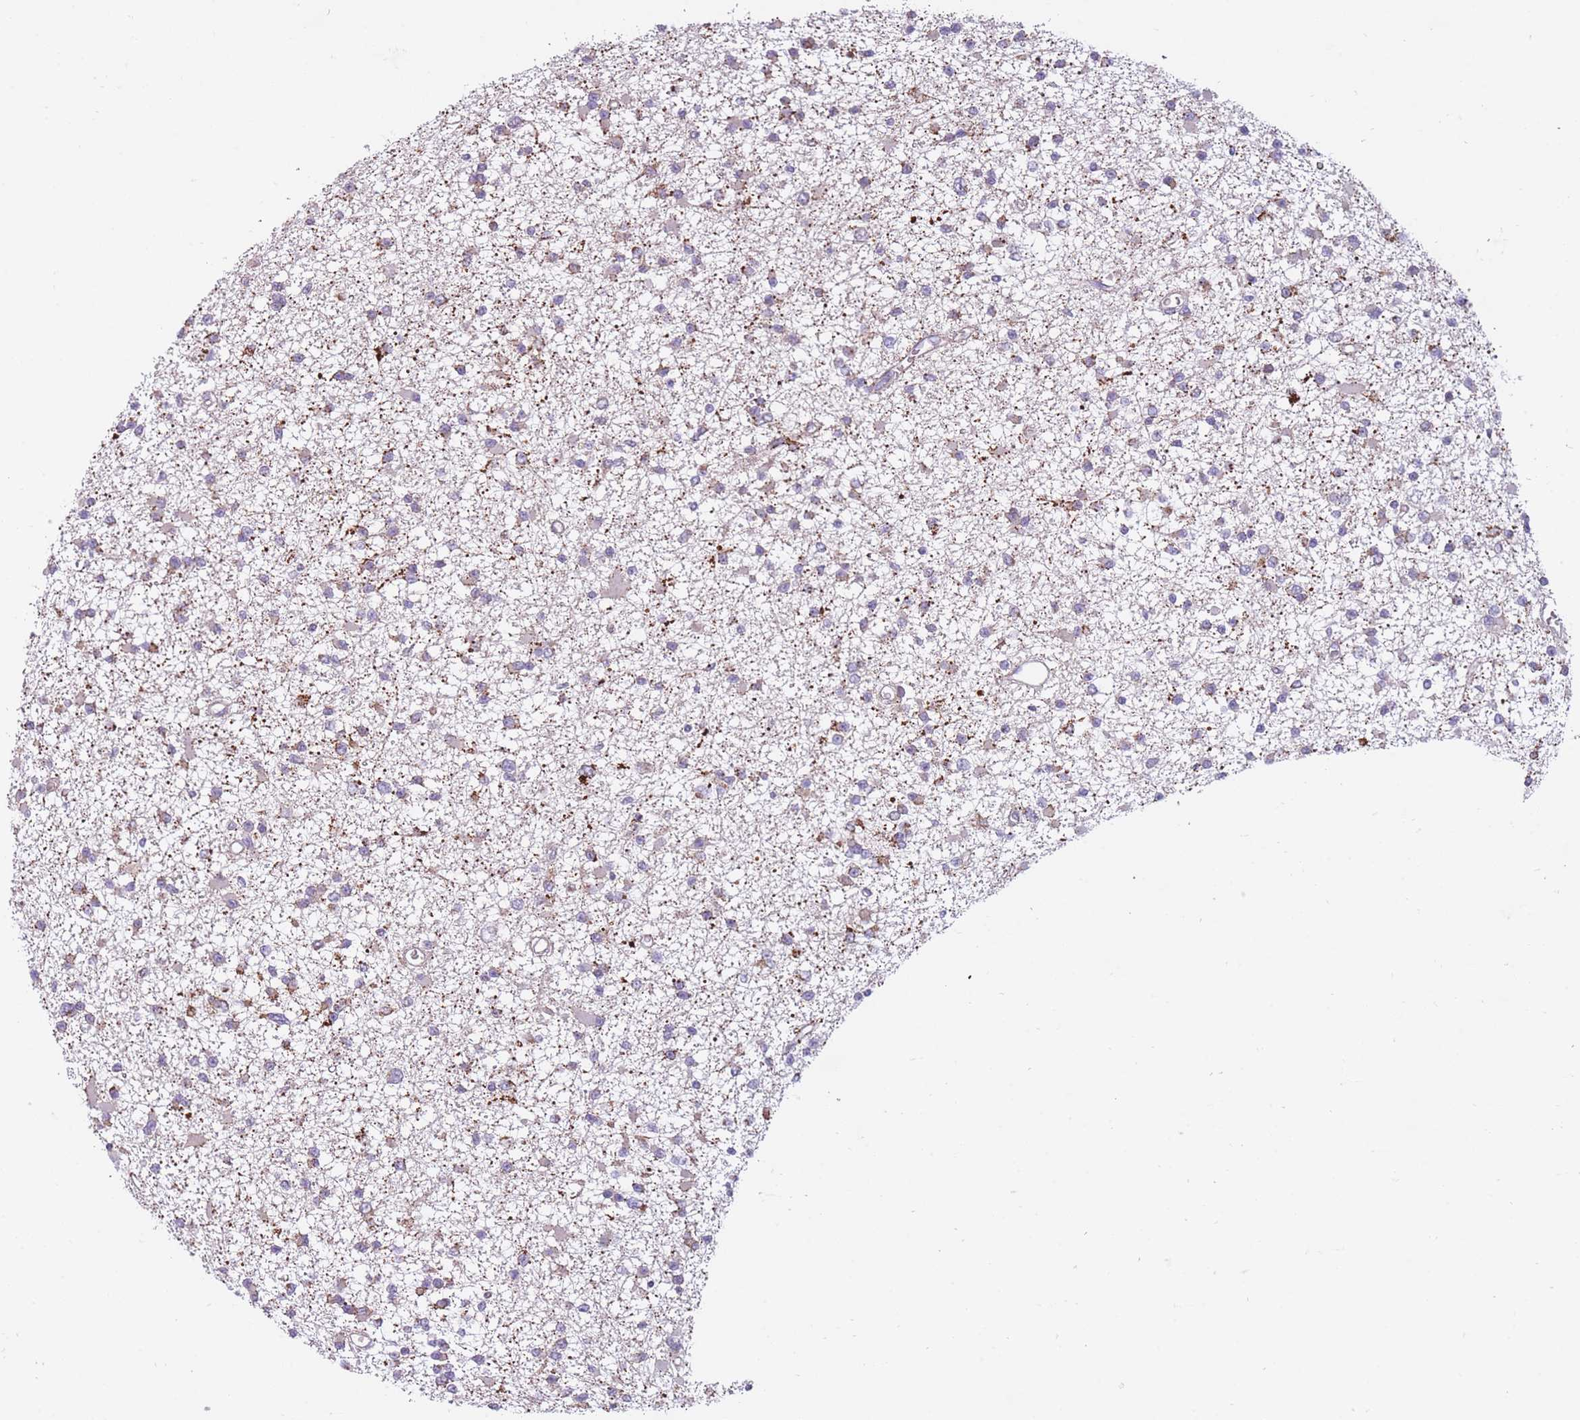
{"staining": {"intensity": "moderate", "quantity": "25%-75%", "location": "cytoplasmic/membranous"}, "tissue": "glioma", "cell_type": "Tumor cells", "image_type": "cancer", "snomed": [{"axis": "morphology", "description": "Glioma, malignant, Low grade"}, {"axis": "topography", "description": "Brain"}], "caption": "Immunohistochemistry (IHC) histopathology image of neoplastic tissue: human glioma stained using immunohistochemistry shows medium levels of moderate protein expression localized specifically in the cytoplasmic/membranous of tumor cells, appearing as a cytoplasmic/membranous brown color.", "gene": "MRPS18C", "patient": {"sex": "female", "age": 22}}